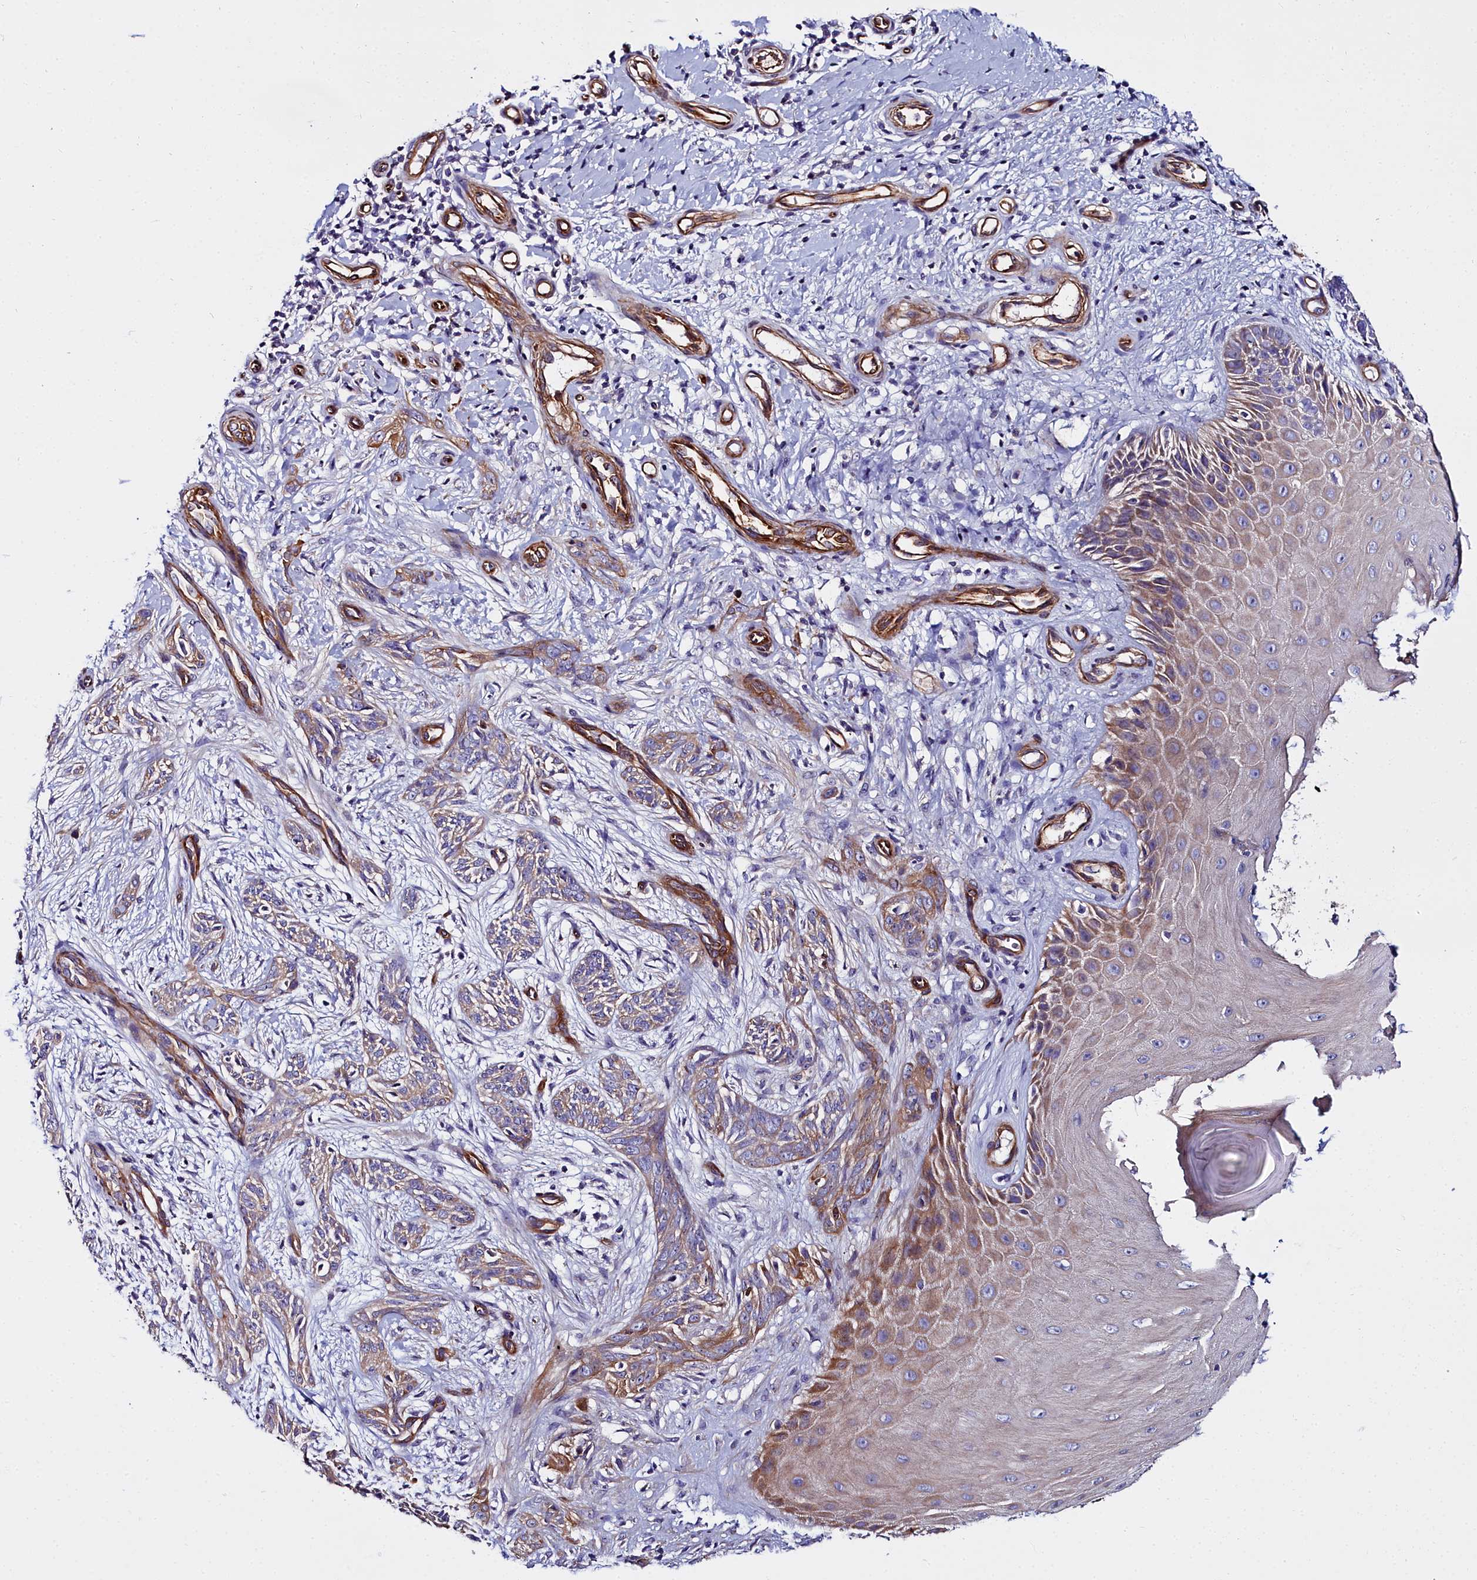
{"staining": {"intensity": "moderate", "quantity": "<25%", "location": "cytoplasmic/membranous"}, "tissue": "skin cancer", "cell_type": "Tumor cells", "image_type": "cancer", "snomed": [{"axis": "morphology", "description": "Basal cell carcinoma"}, {"axis": "topography", "description": "Skin"}], "caption": "IHC (DAB) staining of human skin basal cell carcinoma reveals moderate cytoplasmic/membranous protein staining in about <25% of tumor cells.", "gene": "FADS3", "patient": {"sex": "female", "age": 82}}